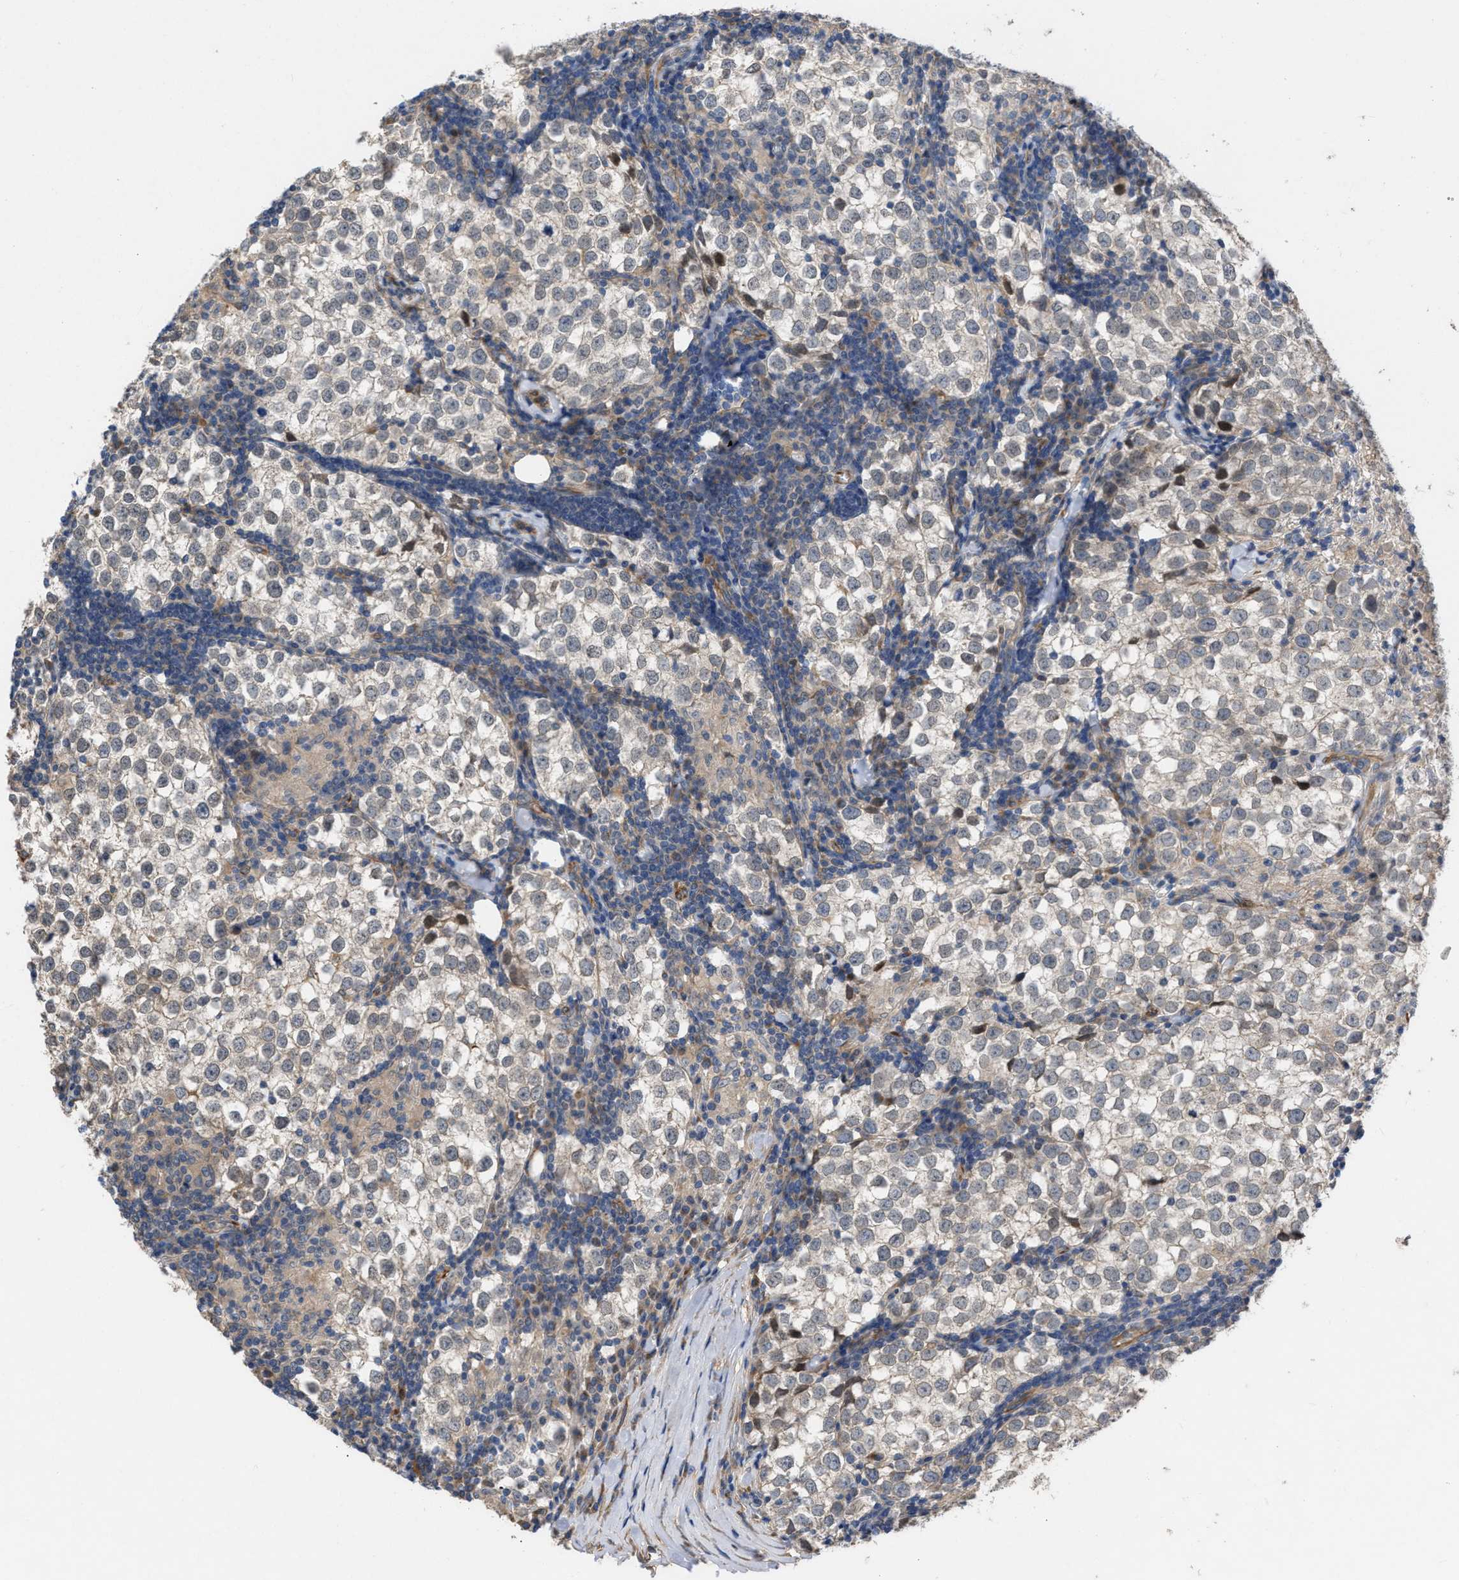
{"staining": {"intensity": "weak", "quantity": ">75%", "location": "cytoplasmic/membranous"}, "tissue": "testis cancer", "cell_type": "Tumor cells", "image_type": "cancer", "snomed": [{"axis": "morphology", "description": "Seminoma, NOS"}, {"axis": "morphology", "description": "Carcinoma, Embryonal, NOS"}, {"axis": "topography", "description": "Testis"}], "caption": "This is a photomicrograph of immunohistochemistry staining of testis cancer (embryonal carcinoma), which shows weak positivity in the cytoplasmic/membranous of tumor cells.", "gene": "SLC4A11", "patient": {"sex": "male", "age": 36}}